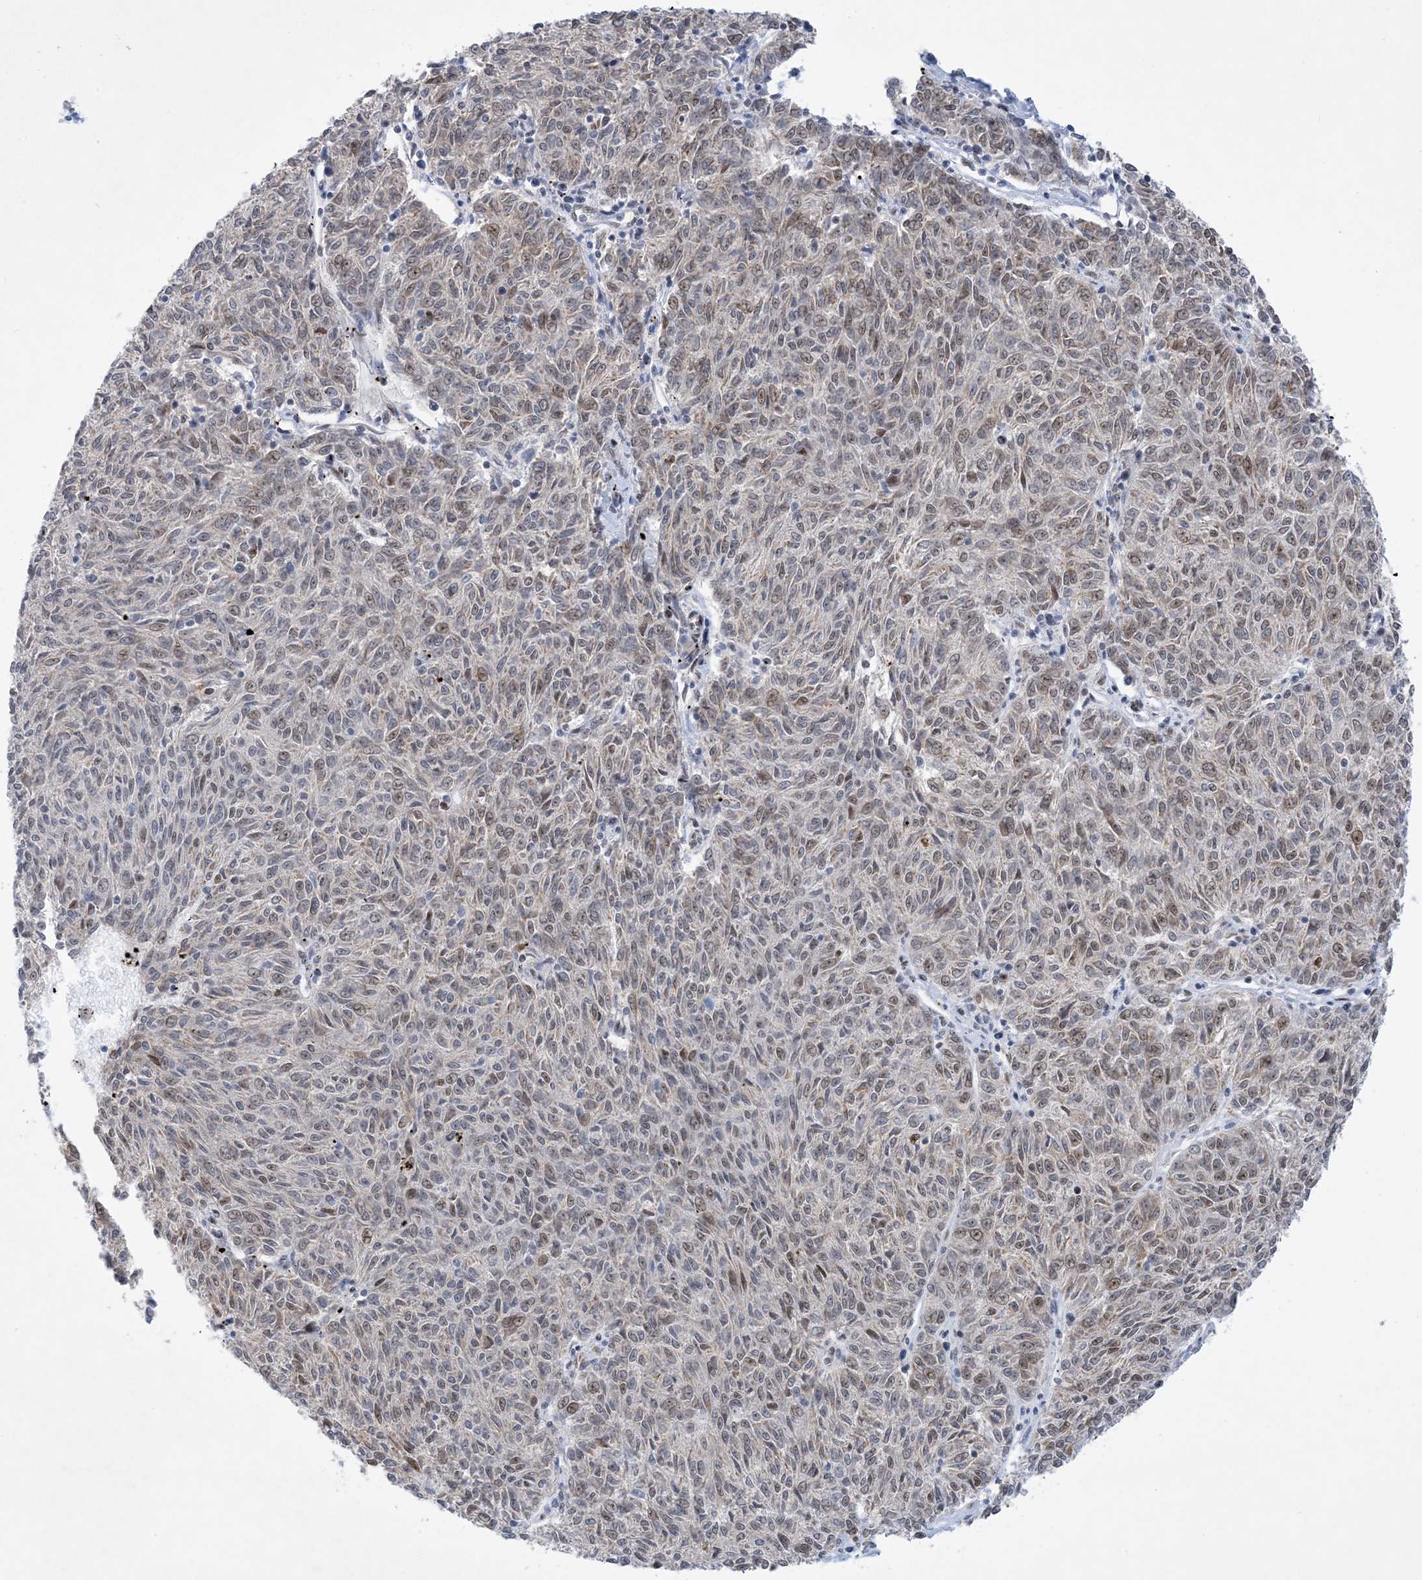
{"staining": {"intensity": "weak", "quantity": "25%-75%", "location": "nuclear"}, "tissue": "melanoma", "cell_type": "Tumor cells", "image_type": "cancer", "snomed": [{"axis": "morphology", "description": "Malignant melanoma, NOS"}, {"axis": "topography", "description": "Skin"}], "caption": "The immunohistochemical stain highlights weak nuclear staining in tumor cells of malignant melanoma tissue. The staining is performed using DAB (3,3'-diaminobenzidine) brown chromogen to label protein expression. The nuclei are counter-stained blue using hematoxylin.", "gene": "TSPYL1", "patient": {"sex": "female", "age": 72}}